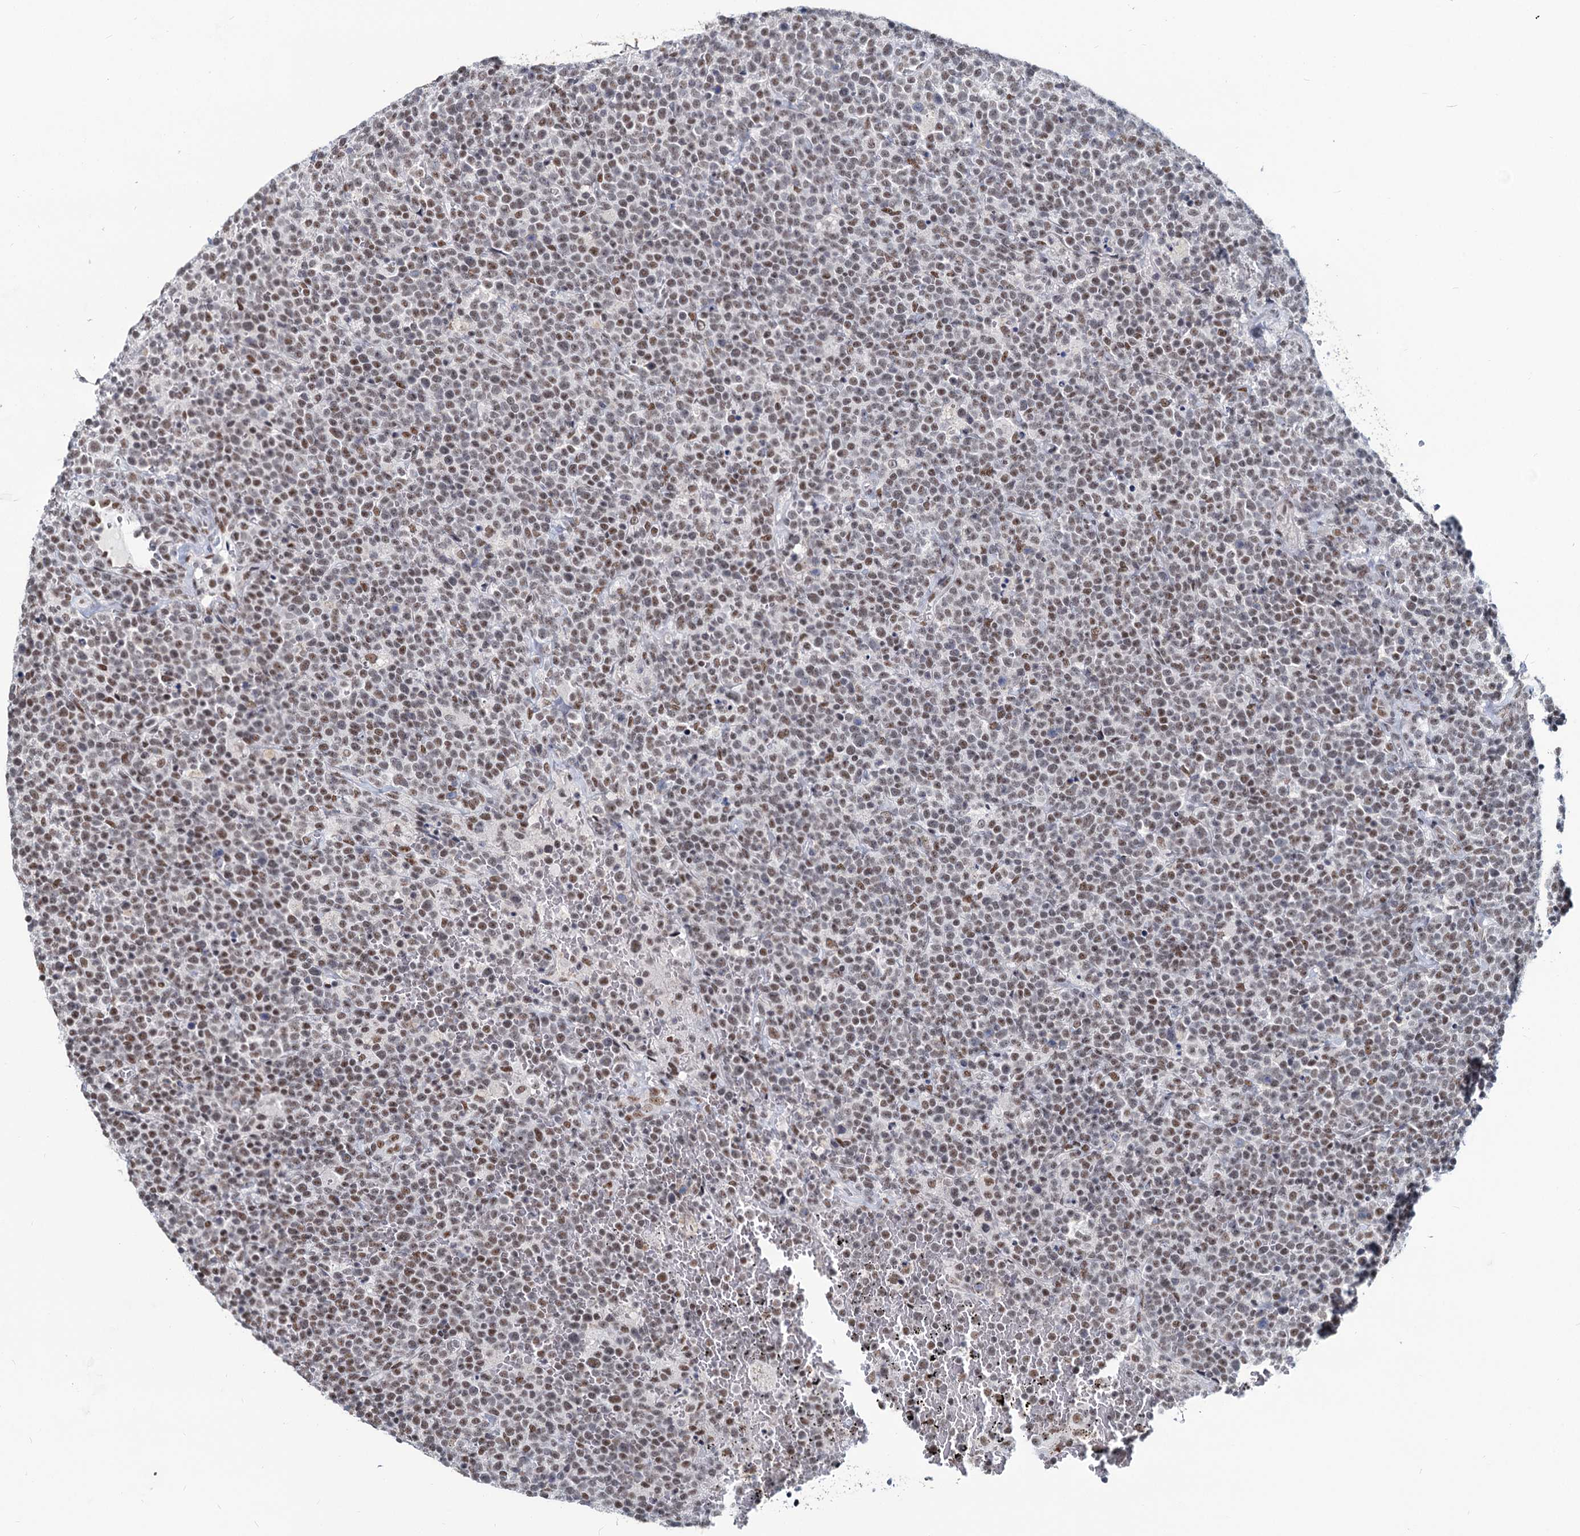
{"staining": {"intensity": "moderate", "quantity": "25%-75%", "location": "nuclear"}, "tissue": "lymphoma", "cell_type": "Tumor cells", "image_type": "cancer", "snomed": [{"axis": "morphology", "description": "Malignant lymphoma, non-Hodgkin's type, High grade"}, {"axis": "topography", "description": "Lymph node"}], "caption": "Immunohistochemistry (IHC) (DAB) staining of high-grade malignant lymphoma, non-Hodgkin's type demonstrates moderate nuclear protein expression in approximately 25%-75% of tumor cells.", "gene": "METTL14", "patient": {"sex": "male", "age": 61}}